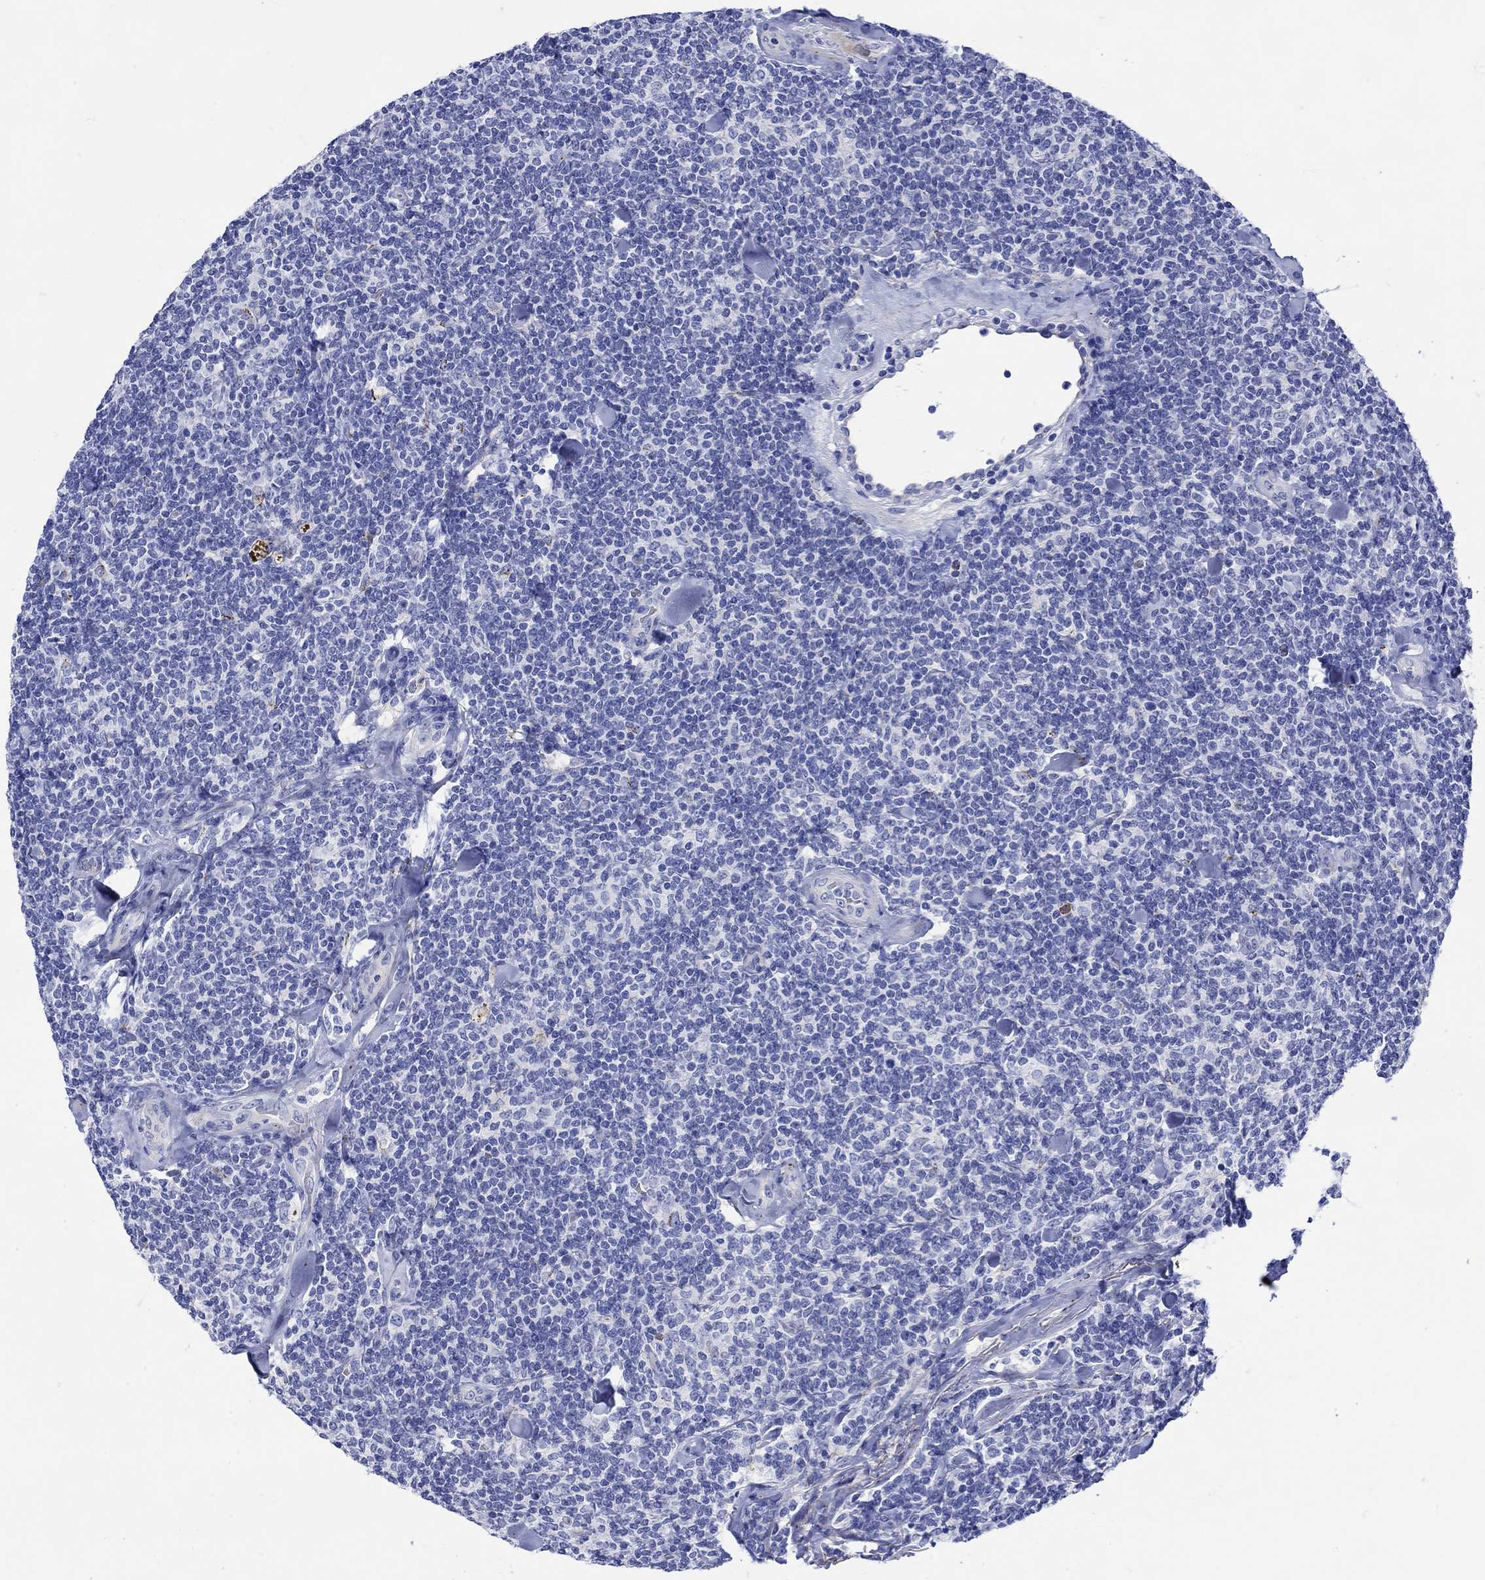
{"staining": {"intensity": "negative", "quantity": "none", "location": "none"}, "tissue": "lymphoma", "cell_type": "Tumor cells", "image_type": "cancer", "snomed": [{"axis": "morphology", "description": "Malignant lymphoma, non-Hodgkin's type, Low grade"}, {"axis": "topography", "description": "Lymph node"}], "caption": "An immunohistochemistry photomicrograph of malignant lymphoma, non-Hodgkin's type (low-grade) is shown. There is no staining in tumor cells of malignant lymphoma, non-Hodgkin's type (low-grade).", "gene": "ANKMY1", "patient": {"sex": "female", "age": 56}}